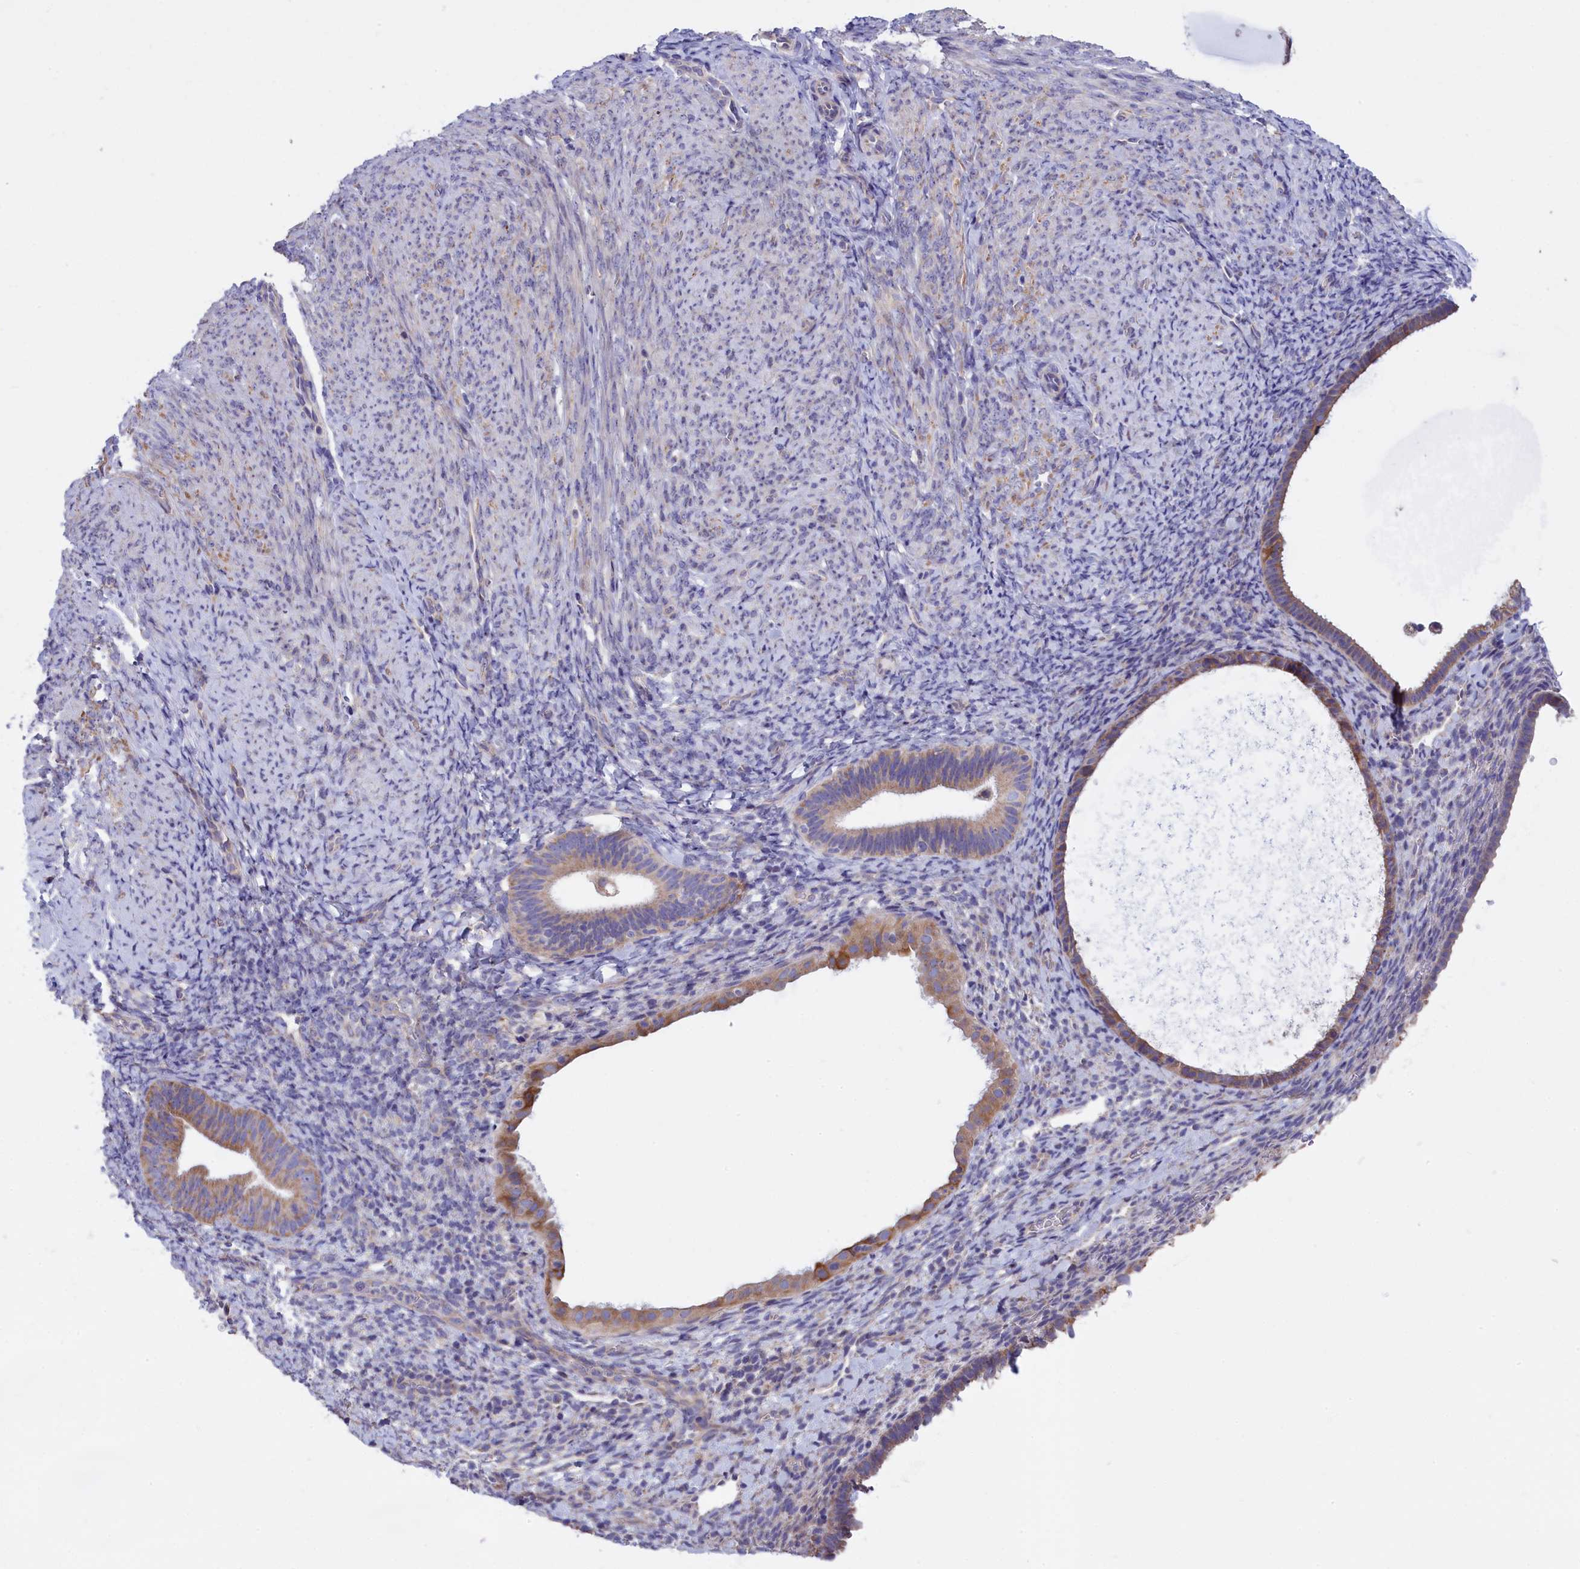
{"staining": {"intensity": "negative", "quantity": "none", "location": "none"}, "tissue": "endometrium", "cell_type": "Cells in endometrial stroma", "image_type": "normal", "snomed": [{"axis": "morphology", "description": "Normal tissue, NOS"}, {"axis": "topography", "description": "Endometrium"}], "caption": "An IHC photomicrograph of normal endometrium is shown. There is no staining in cells in endometrial stroma of endometrium.", "gene": "CYP2U1", "patient": {"sex": "female", "age": 65}}